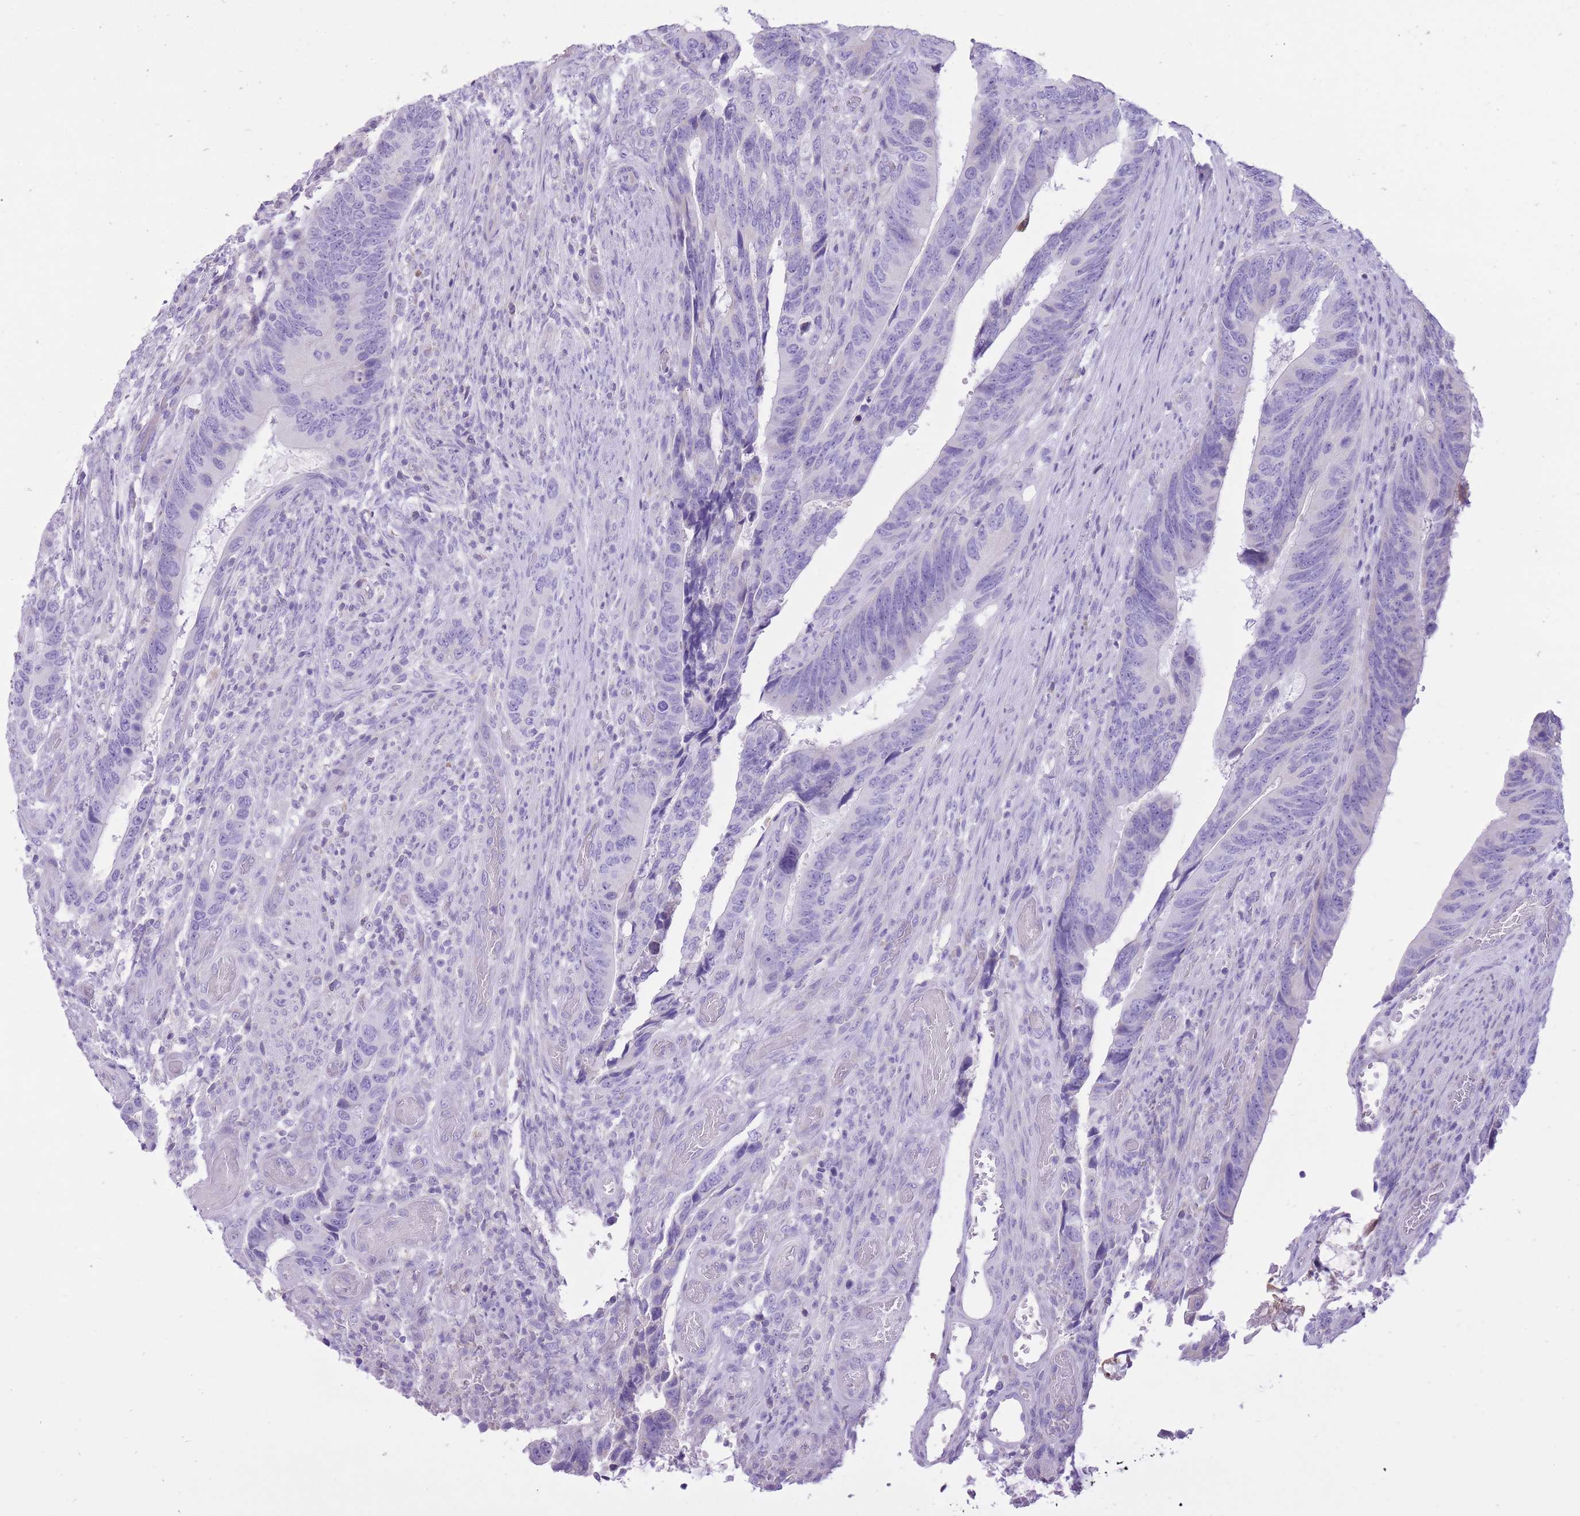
{"staining": {"intensity": "negative", "quantity": "none", "location": "none"}, "tissue": "colorectal cancer", "cell_type": "Tumor cells", "image_type": "cancer", "snomed": [{"axis": "morphology", "description": "Adenocarcinoma, NOS"}, {"axis": "topography", "description": "Colon"}], "caption": "Immunohistochemistry (IHC) histopathology image of human colorectal cancer stained for a protein (brown), which displays no staining in tumor cells. (Brightfield microscopy of DAB immunohistochemistry (IHC) at high magnification).", "gene": "SLC4A4", "patient": {"sex": "male", "age": 87}}